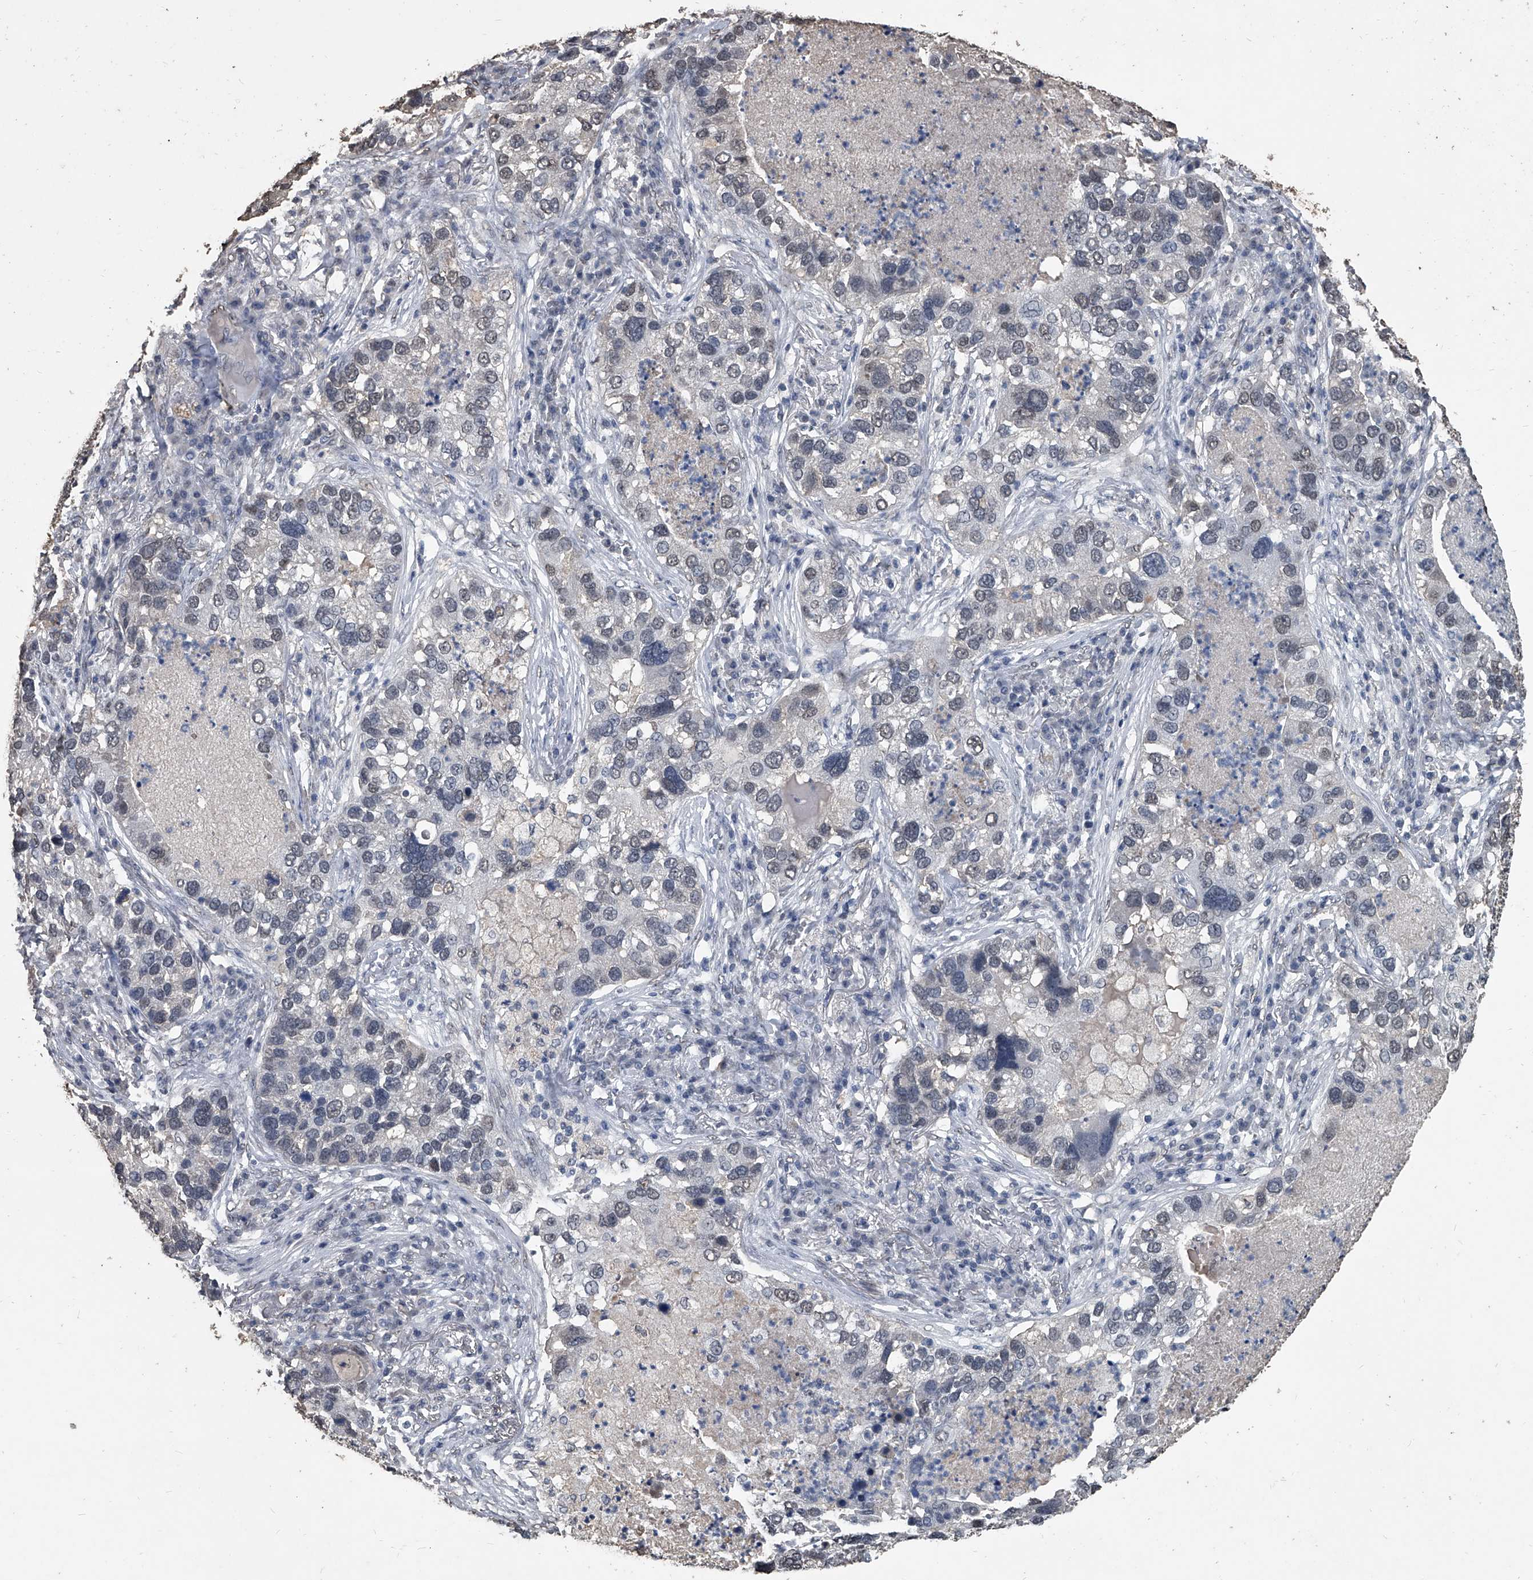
{"staining": {"intensity": "negative", "quantity": "none", "location": "none"}, "tissue": "lung cancer", "cell_type": "Tumor cells", "image_type": "cancer", "snomed": [{"axis": "morphology", "description": "Normal tissue, NOS"}, {"axis": "morphology", "description": "Adenocarcinoma, NOS"}, {"axis": "topography", "description": "Bronchus"}, {"axis": "topography", "description": "Lung"}], "caption": "Tumor cells show no significant positivity in lung cancer. Brightfield microscopy of immunohistochemistry (IHC) stained with DAB (brown) and hematoxylin (blue), captured at high magnification.", "gene": "MATR3", "patient": {"sex": "male", "age": 54}}